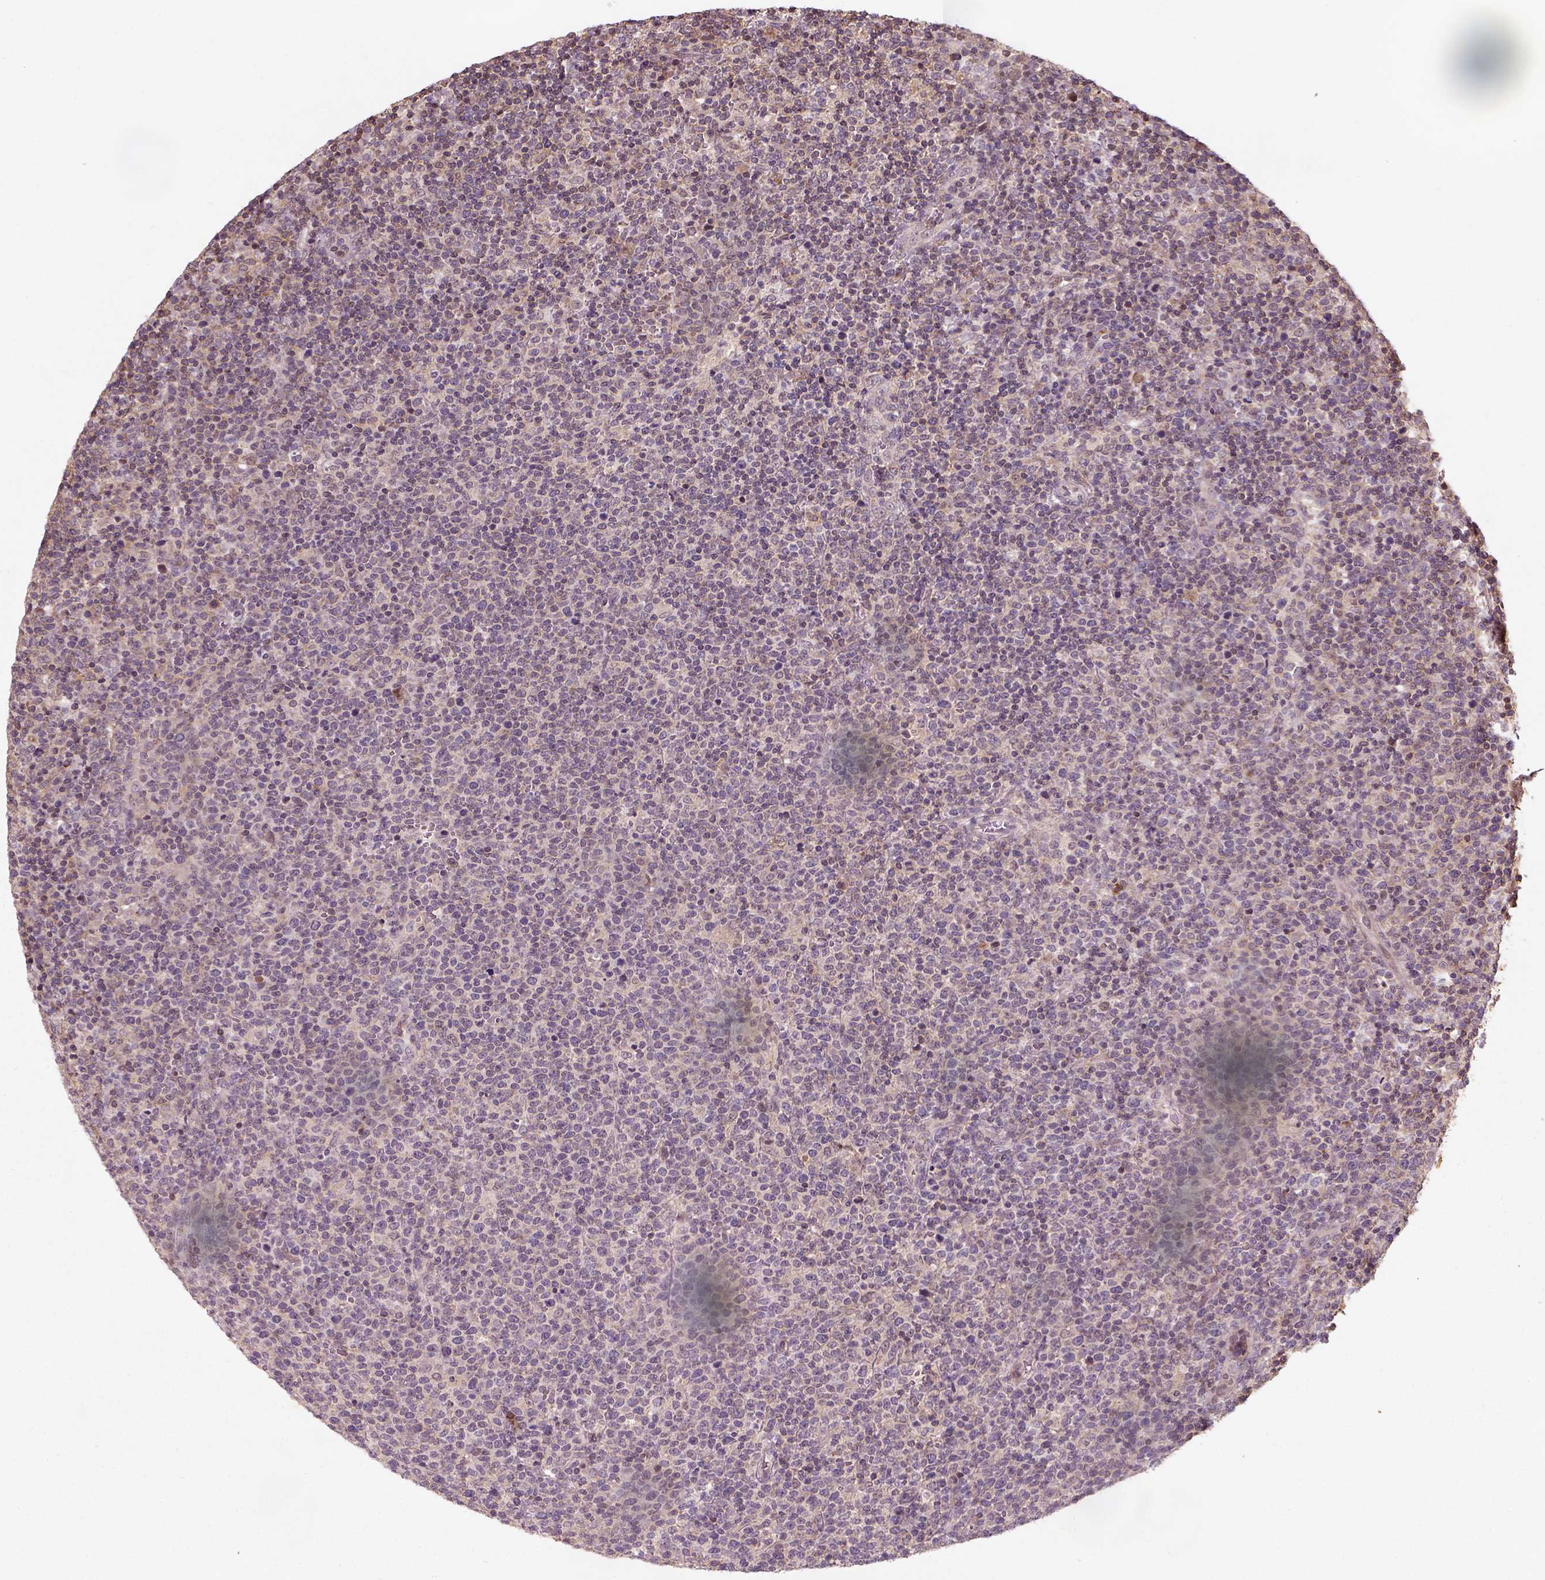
{"staining": {"intensity": "weak", "quantity": ">75%", "location": "cytoplasmic/membranous"}, "tissue": "lymphoma", "cell_type": "Tumor cells", "image_type": "cancer", "snomed": [{"axis": "morphology", "description": "Malignant lymphoma, non-Hodgkin's type, High grade"}, {"axis": "topography", "description": "Lymph node"}], "caption": "Protein positivity by immunohistochemistry displays weak cytoplasmic/membranous staining in about >75% of tumor cells in lymphoma. The staining was performed using DAB to visualize the protein expression in brown, while the nuclei were stained in blue with hematoxylin (Magnification: 20x).", "gene": "CAMKK1", "patient": {"sex": "male", "age": 61}}